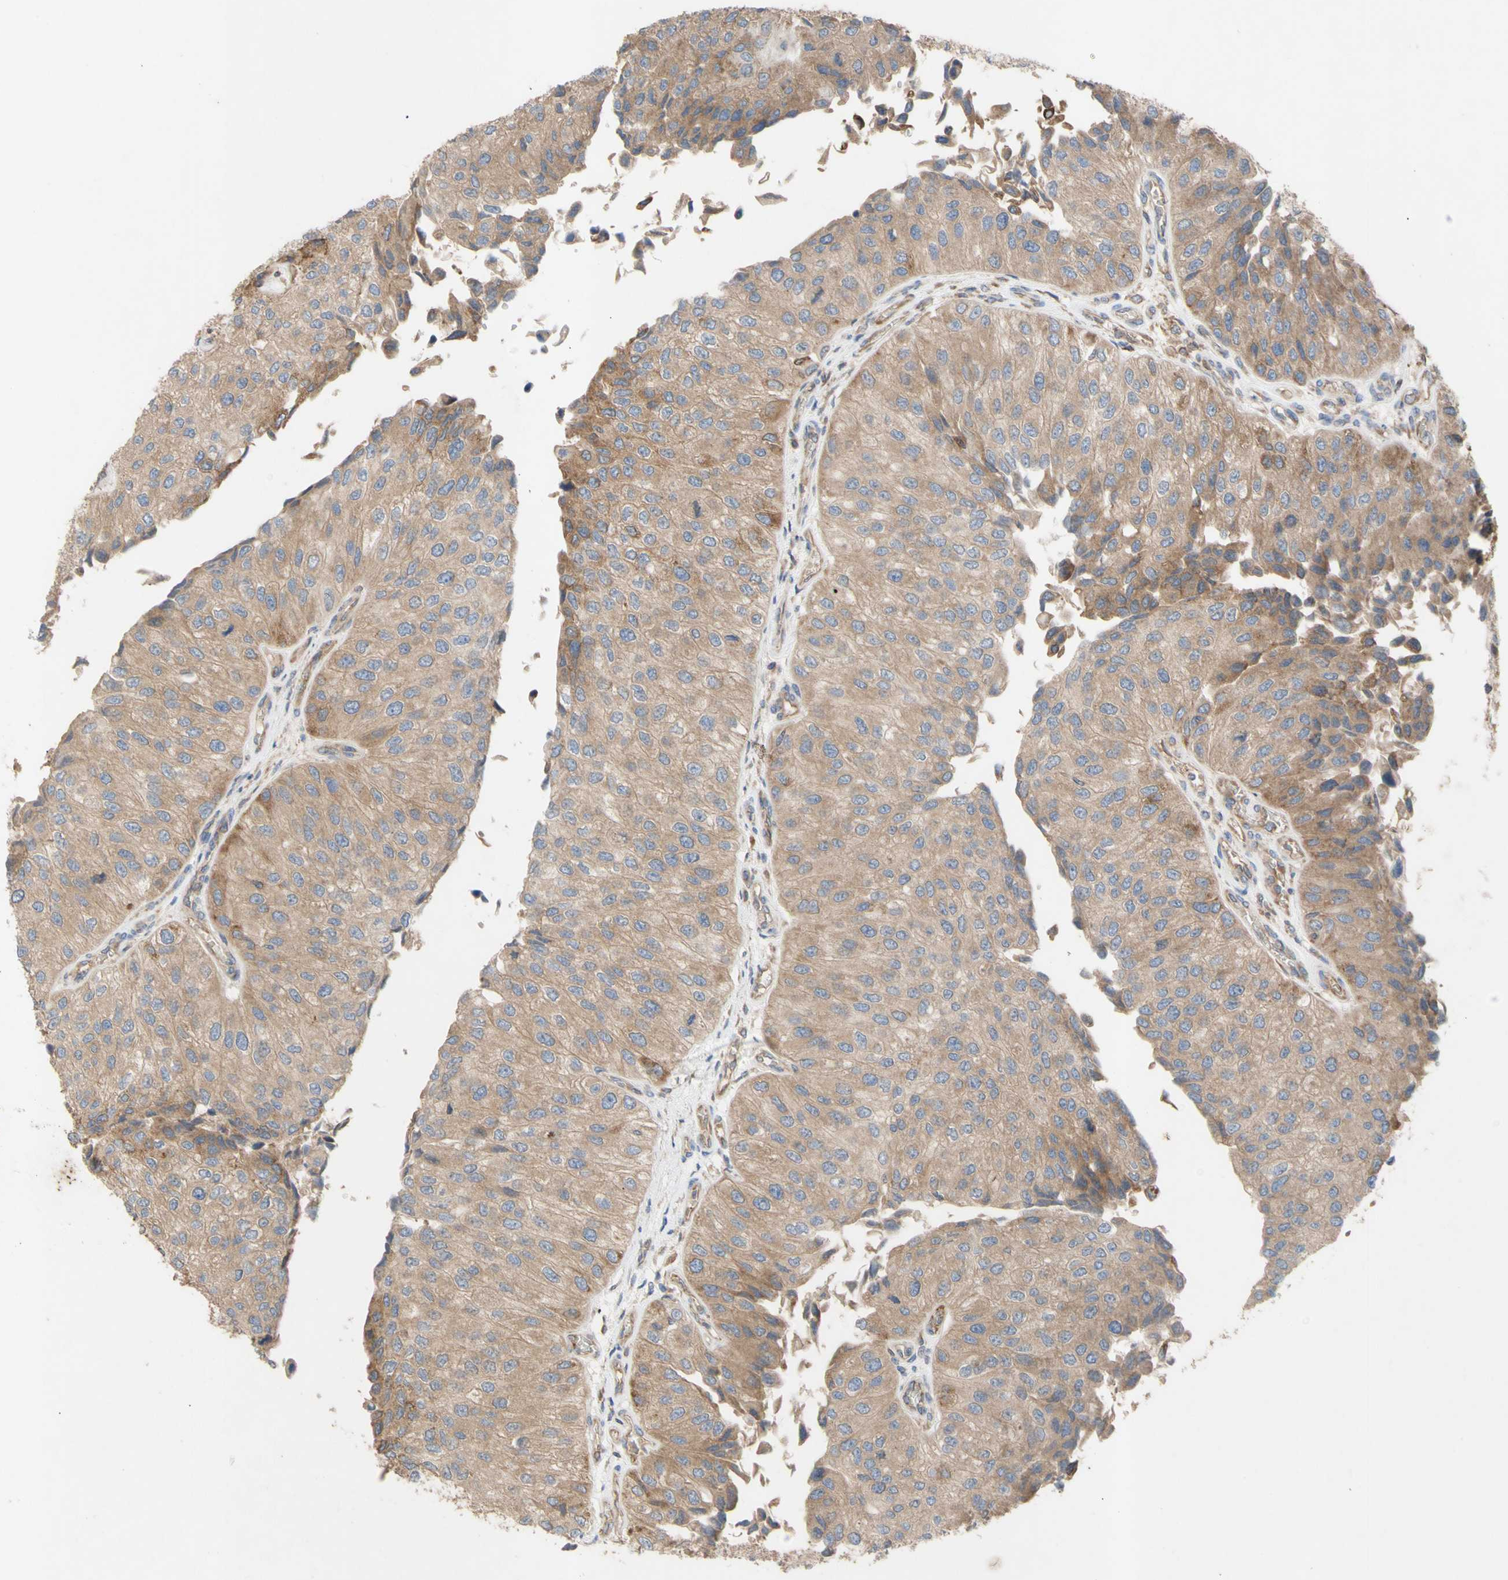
{"staining": {"intensity": "weak", "quantity": ">75%", "location": "cytoplasmic/membranous"}, "tissue": "urothelial cancer", "cell_type": "Tumor cells", "image_type": "cancer", "snomed": [{"axis": "morphology", "description": "Urothelial carcinoma, High grade"}, {"axis": "topography", "description": "Kidney"}, {"axis": "topography", "description": "Urinary bladder"}], "caption": "Immunohistochemical staining of human urothelial cancer demonstrates low levels of weak cytoplasmic/membranous protein staining in approximately >75% of tumor cells.", "gene": "EIF2S3", "patient": {"sex": "male", "age": 77}}